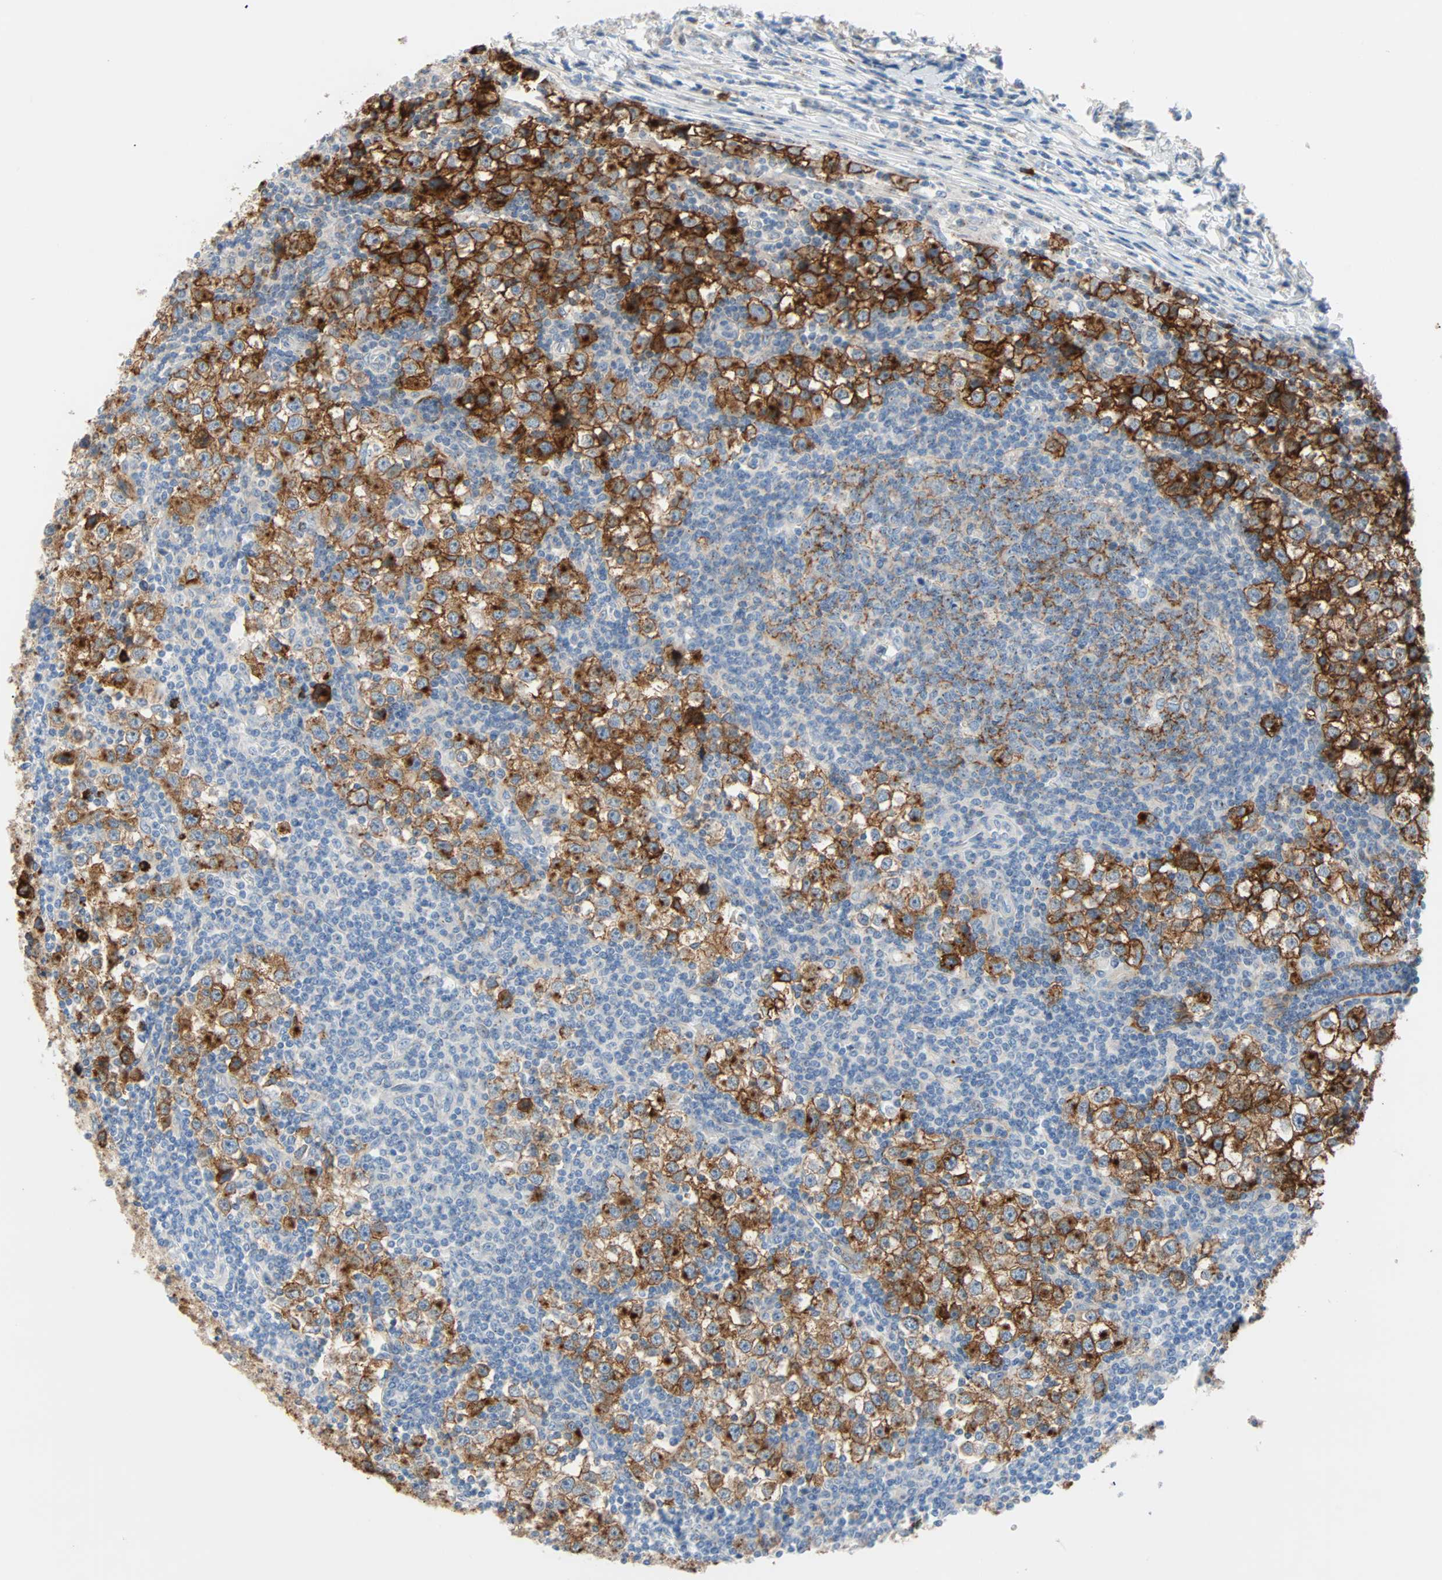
{"staining": {"intensity": "strong", "quantity": ">75%", "location": "cytoplasmic/membranous"}, "tissue": "testis cancer", "cell_type": "Tumor cells", "image_type": "cancer", "snomed": [{"axis": "morphology", "description": "Seminoma, NOS"}, {"axis": "topography", "description": "Testis"}], "caption": "Testis cancer stained with a brown dye displays strong cytoplasmic/membranous positive expression in approximately >75% of tumor cells.", "gene": "PDPN", "patient": {"sex": "male", "age": 65}}